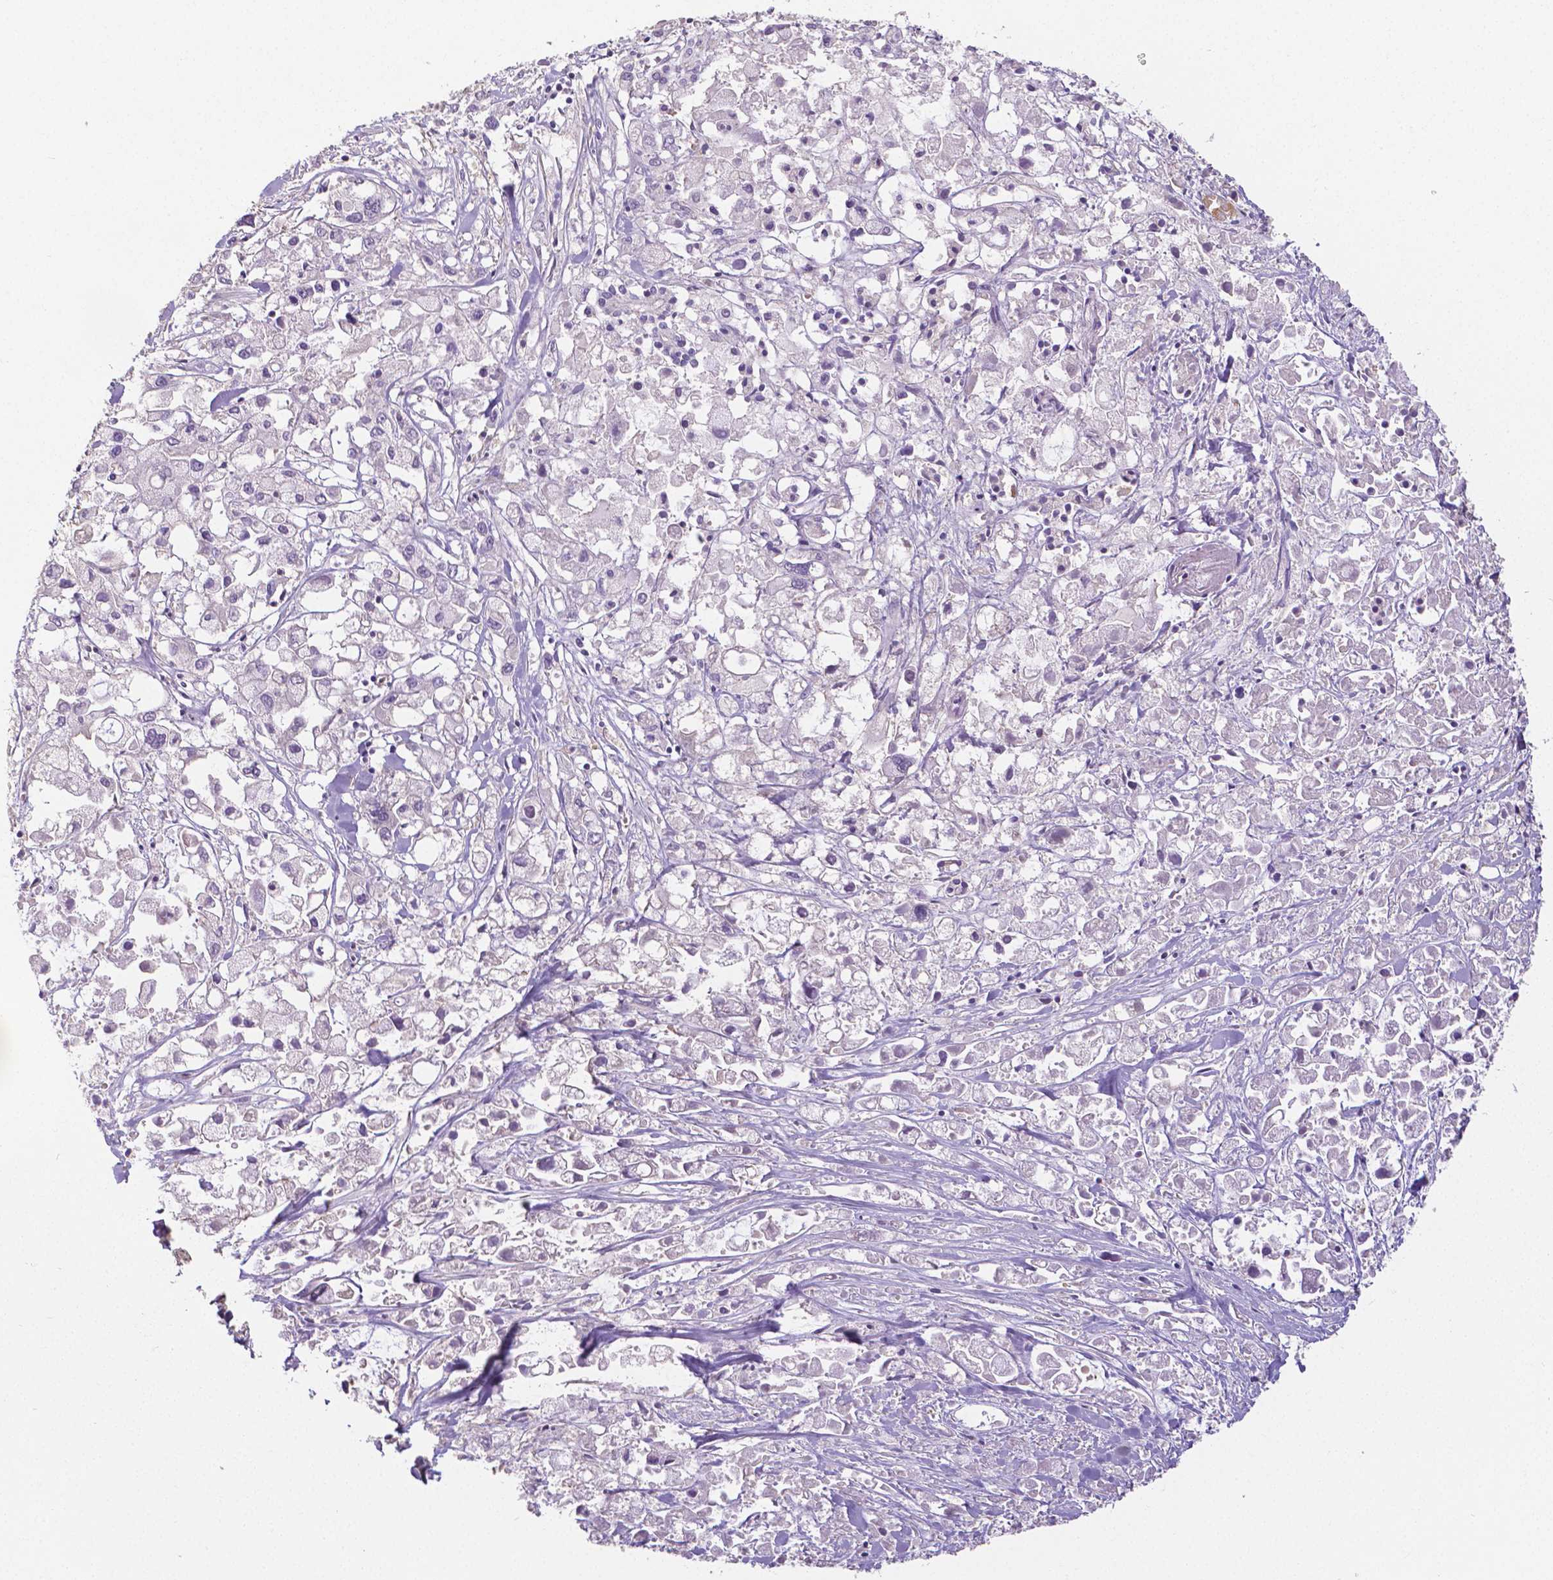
{"staining": {"intensity": "negative", "quantity": "none", "location": "none"}, "tissue": "pancreatic cancer", "cell_type": "Tumor cells", "image_type": "cancer", "snomed": [{"axis": "morphology", "description": "Adenocarcinoma, NOS"}, {"axis": "topography", "description": "Pancreas"}], "caption": "A photomicrograph of pancreatic adenocarcinoma stained for a protein shows no brown staining in tumor cells.", "gene": "CRMP1", "patient": {"sex": "male", "age": 71}}